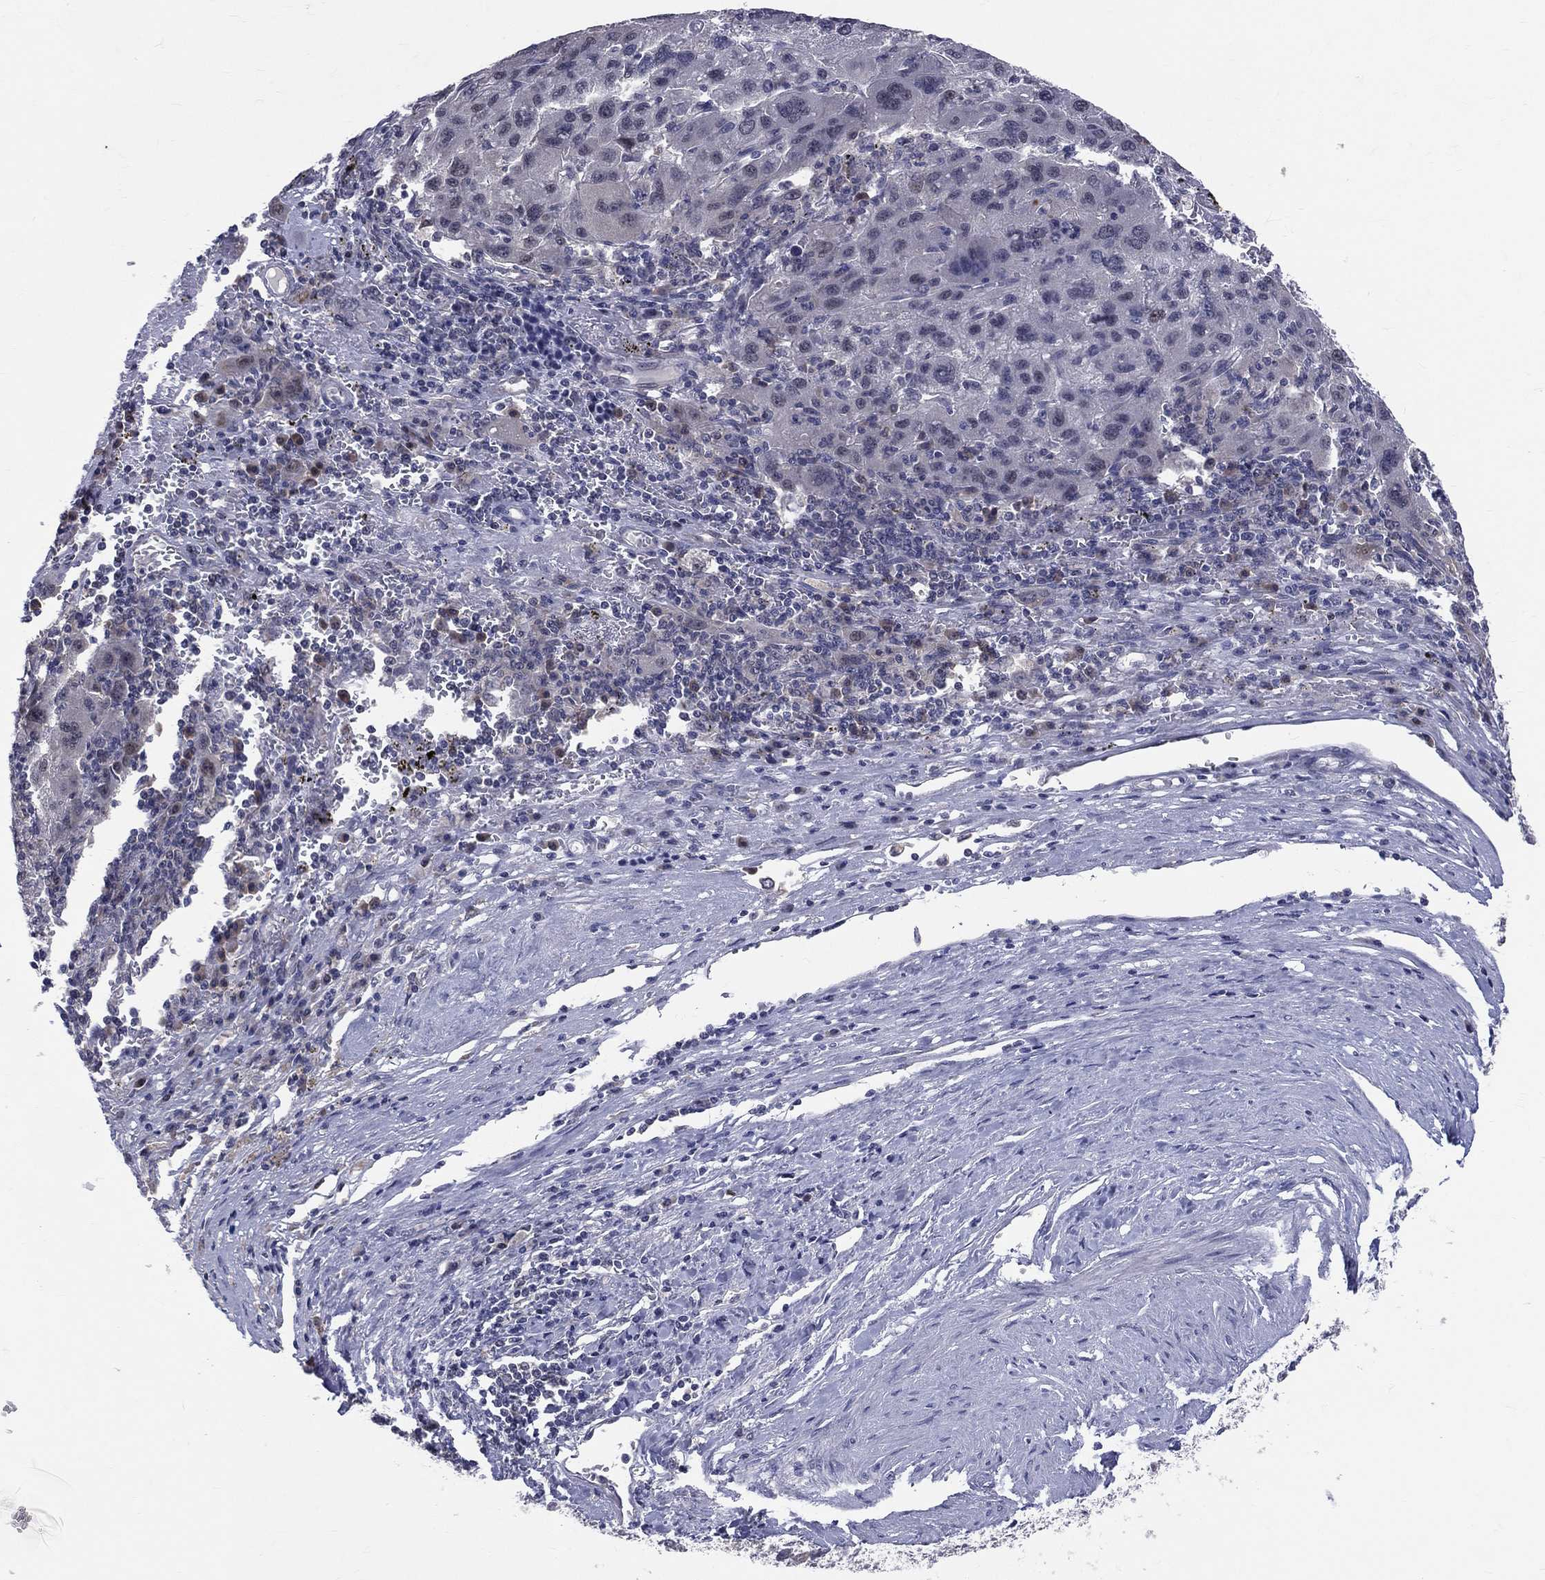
{"staining": {"intensity": "negative", "quantity": "none", "location": "none"}, "tissue": "liver cancer", "cell_type": "Tumor cells", "image_type": "cancer", "snomed": [{"axis": "morphology", "description": "Carcinoma, Hepatocellular, NOS"}, {"axis": "topography", "description": "Liver"}], "caption": "High power microscopy micrograph of an immunohistochemistry histopathology image of liver cancer, revealing no significant expression in tumor cells.", "gene": "DLG4", "patient": {"sex": "female", "age": 77}}